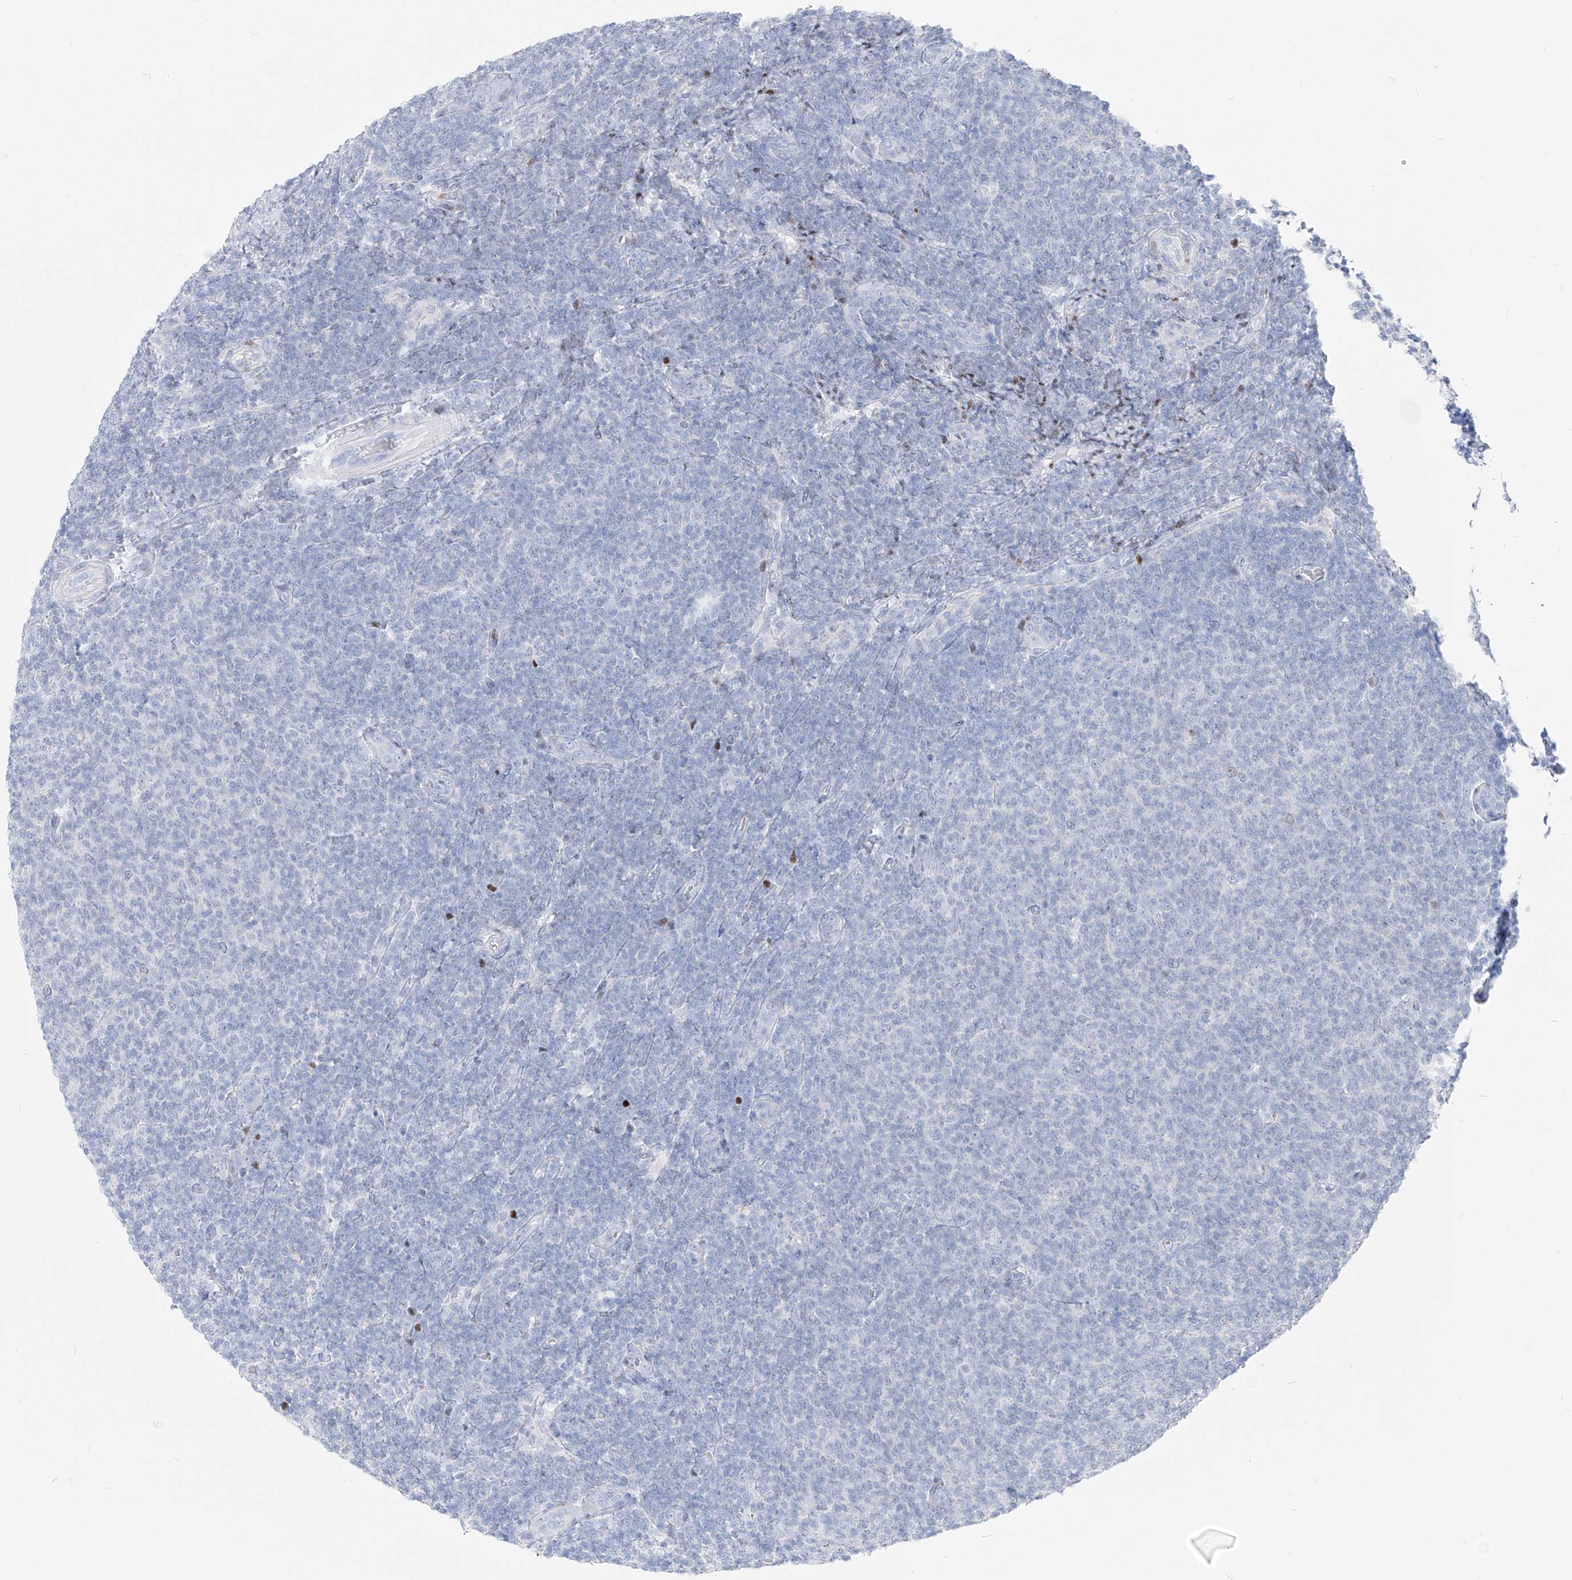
{"staining": {"intensity": "negative", "quantity": "none", "location": "none"}, "tissue": "lymphoma", "cell_type": "Tumor cells", "image_type": "cancer", "snomed": [{"axis": "morphology", "description": "Malignant lymphoma, non-Hodgkin's type, Low grade"}, {"axis": "topography", "description": "Lymph node"}], "caption": "Immunohistochemistry (IHC) of human lymphoma shows no expression in tumor cells.", "gene": "FRS3", "patient": {"sex": "male", "age": 66}}